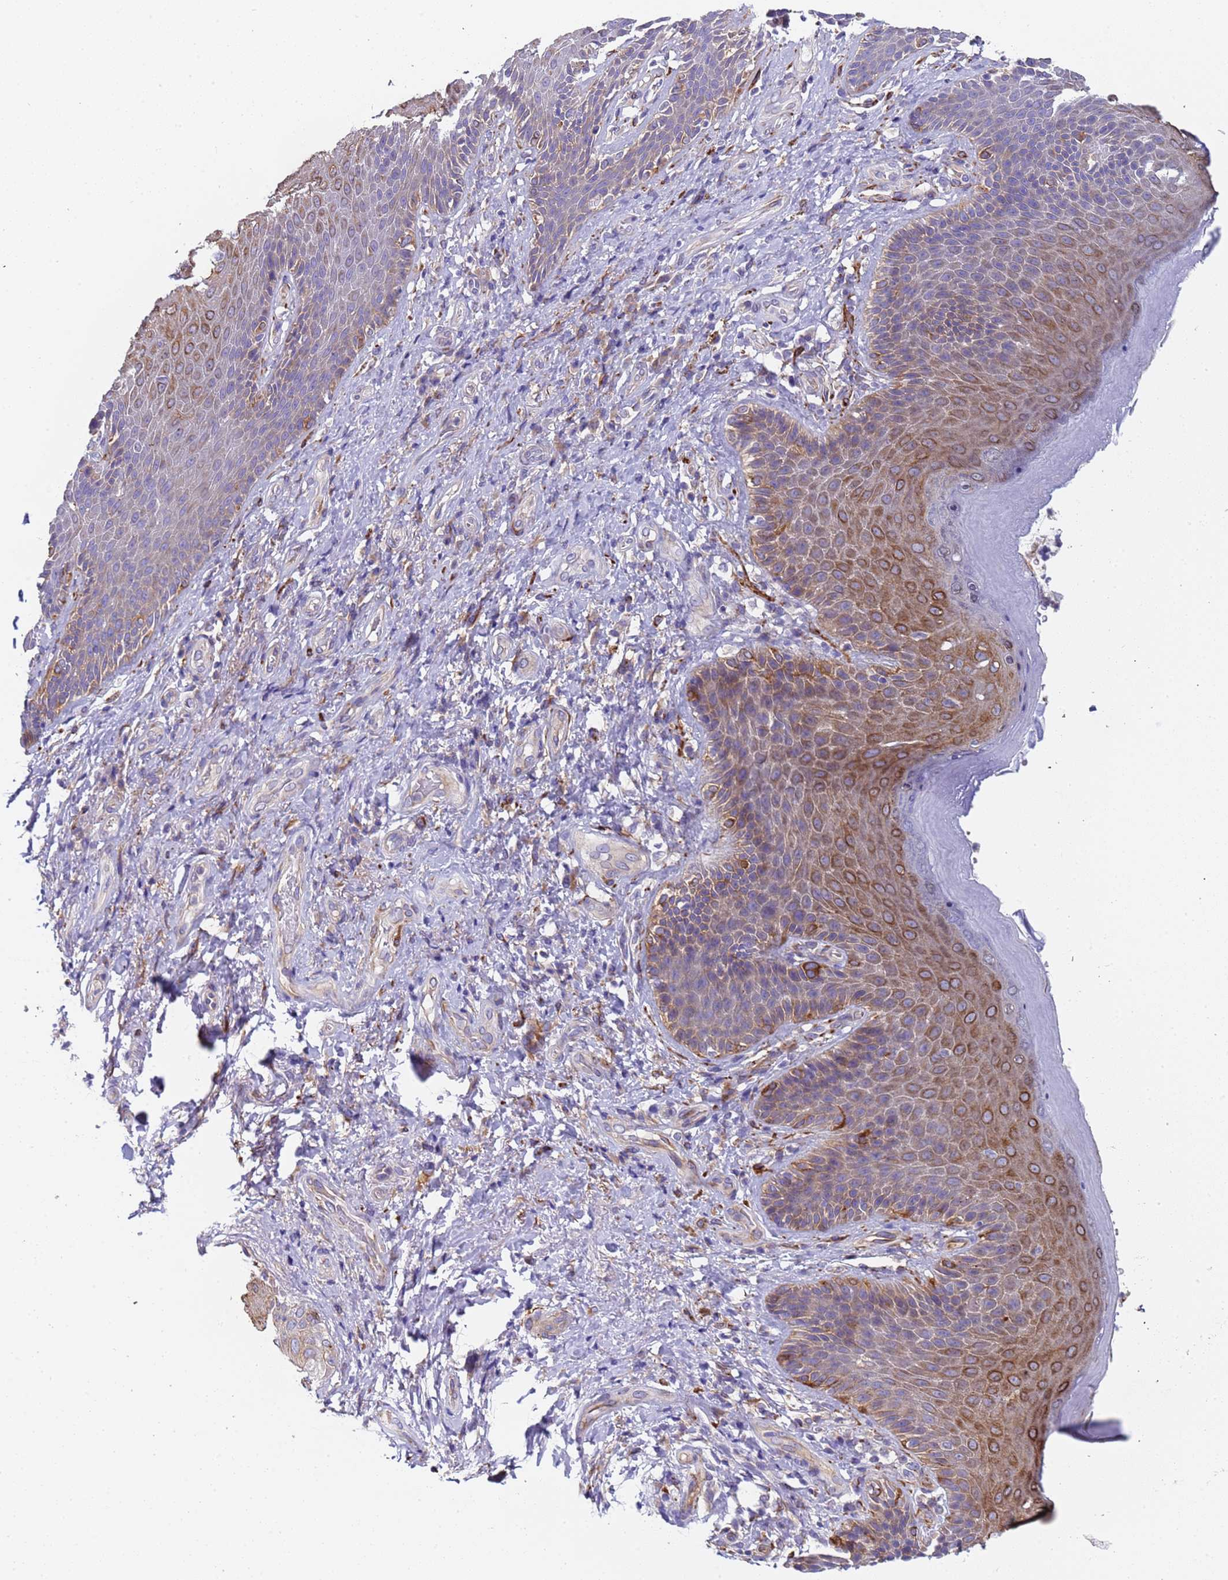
{"staining": {"intensity": "moderate", "quantity": "25%-75%", "location": "cytoplasmic/membranous"}, "tissue": "skin", "cell_type": "Epidermal cells", "image_type": "normal", "snomed": [{"axis": "morphology", "description": "Normal tissue, NOS"}, {"axis": "topography", "description": "Anal"}], "caption": "A medium amount of moderate cytoplasmic/membranous expression is present in approximately 25%-75% of epidermal cells in benign skin.", "gene": "PAQR7", "patient": {"sex": "female", "age": 89}}